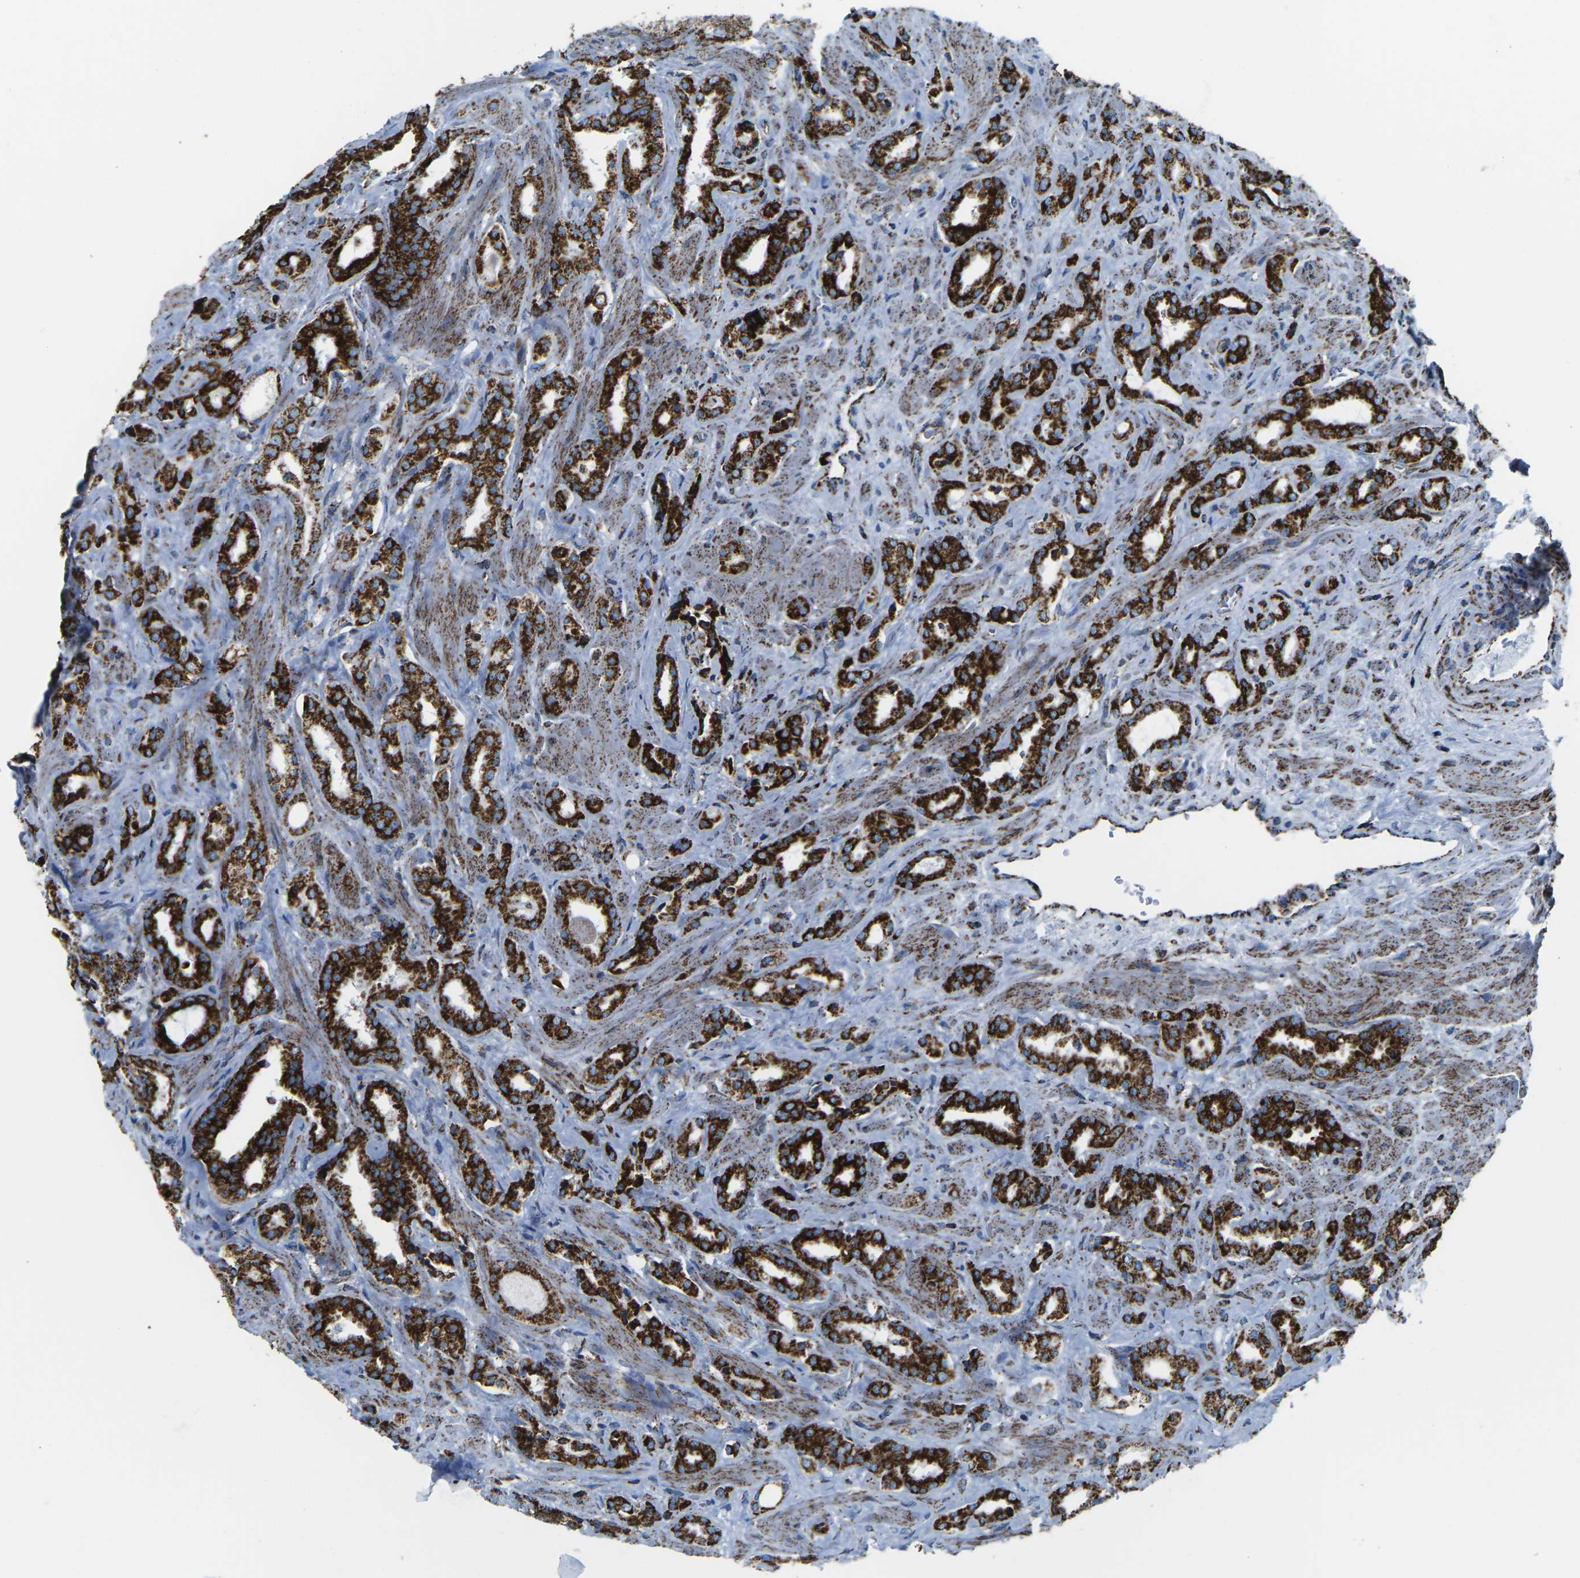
{"staining": {"intensity": "strong", "quantity": ">75%", "location": "cytoplasmic/membranous"}, "tissue": "prostate cancer", "cell_type": "Tumor cells", "image_type": "cancer", "snomed": [{"axis": "morphology", "description": "Adenocarcinoma, High grade"}, {"axis": "topography", "description": "Prostate"}], "caption": "Human prostate cancer (high-grade adenocarcinoma) stained for a protein (brown) reveals strong cytoplasmic/membranous positive staining in approximately >75% of tumor cells.", "gene": "MT-CO2", "patient": {"sex": "male", "age": 64}}